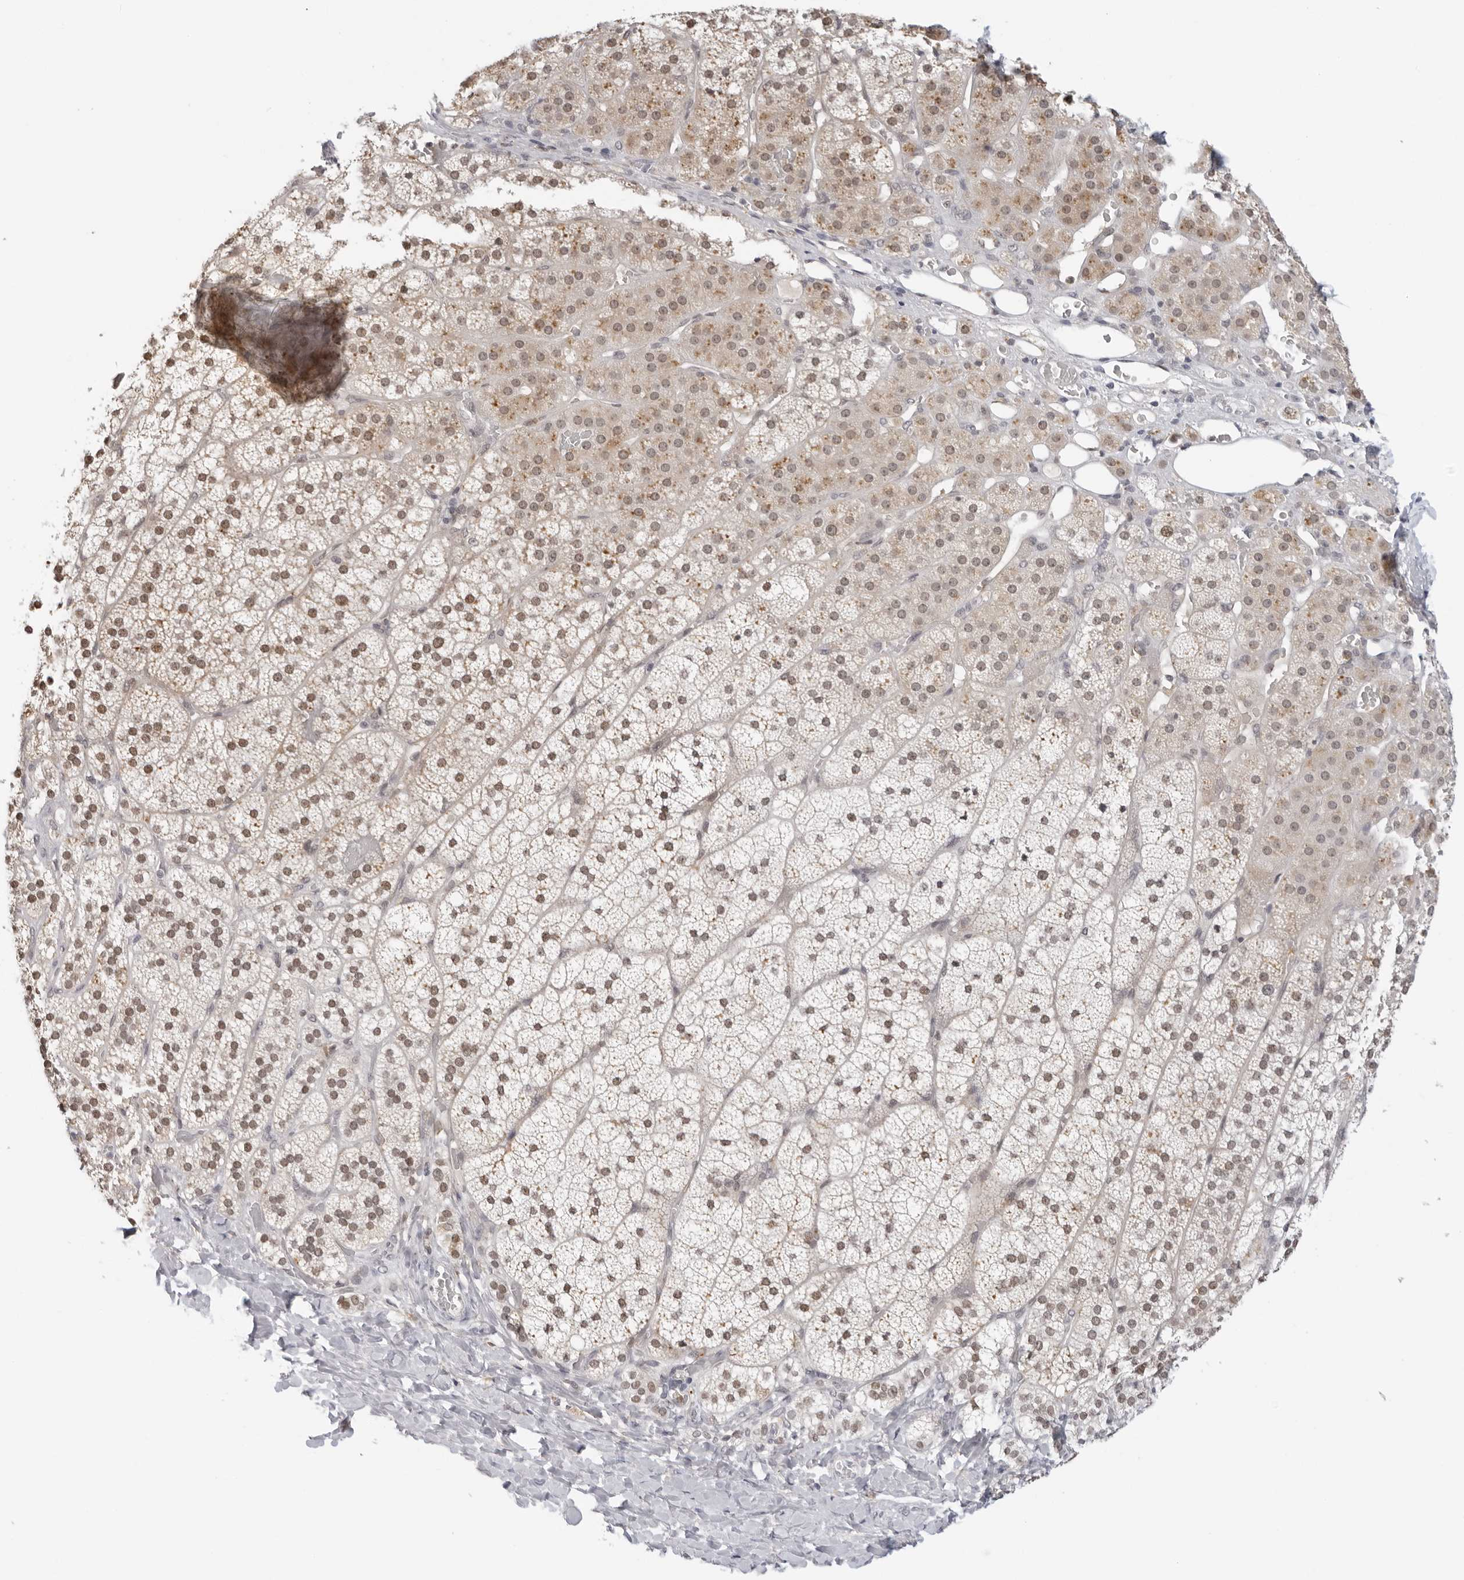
{"staining": {"intensity": "moderate", "quantity": ">75%", "location": "nuclear"}, "tissue": "adrenal gland", "cell_type": "Glandular cells", "image_type": "normal", "snomed": [{"axis": "morphology", "description": "Normal tissue, NOS"}, {"axis": "topography", "description": "Adrenal gland"}], "caption": "DAB immunohistochemical staining of benign human adrenal gland exhibits moderate nuclear protein staining in approximately >75% of glandular cells.", "gene": "MSH6", "patient": {"sex": "female", "age": 44}}